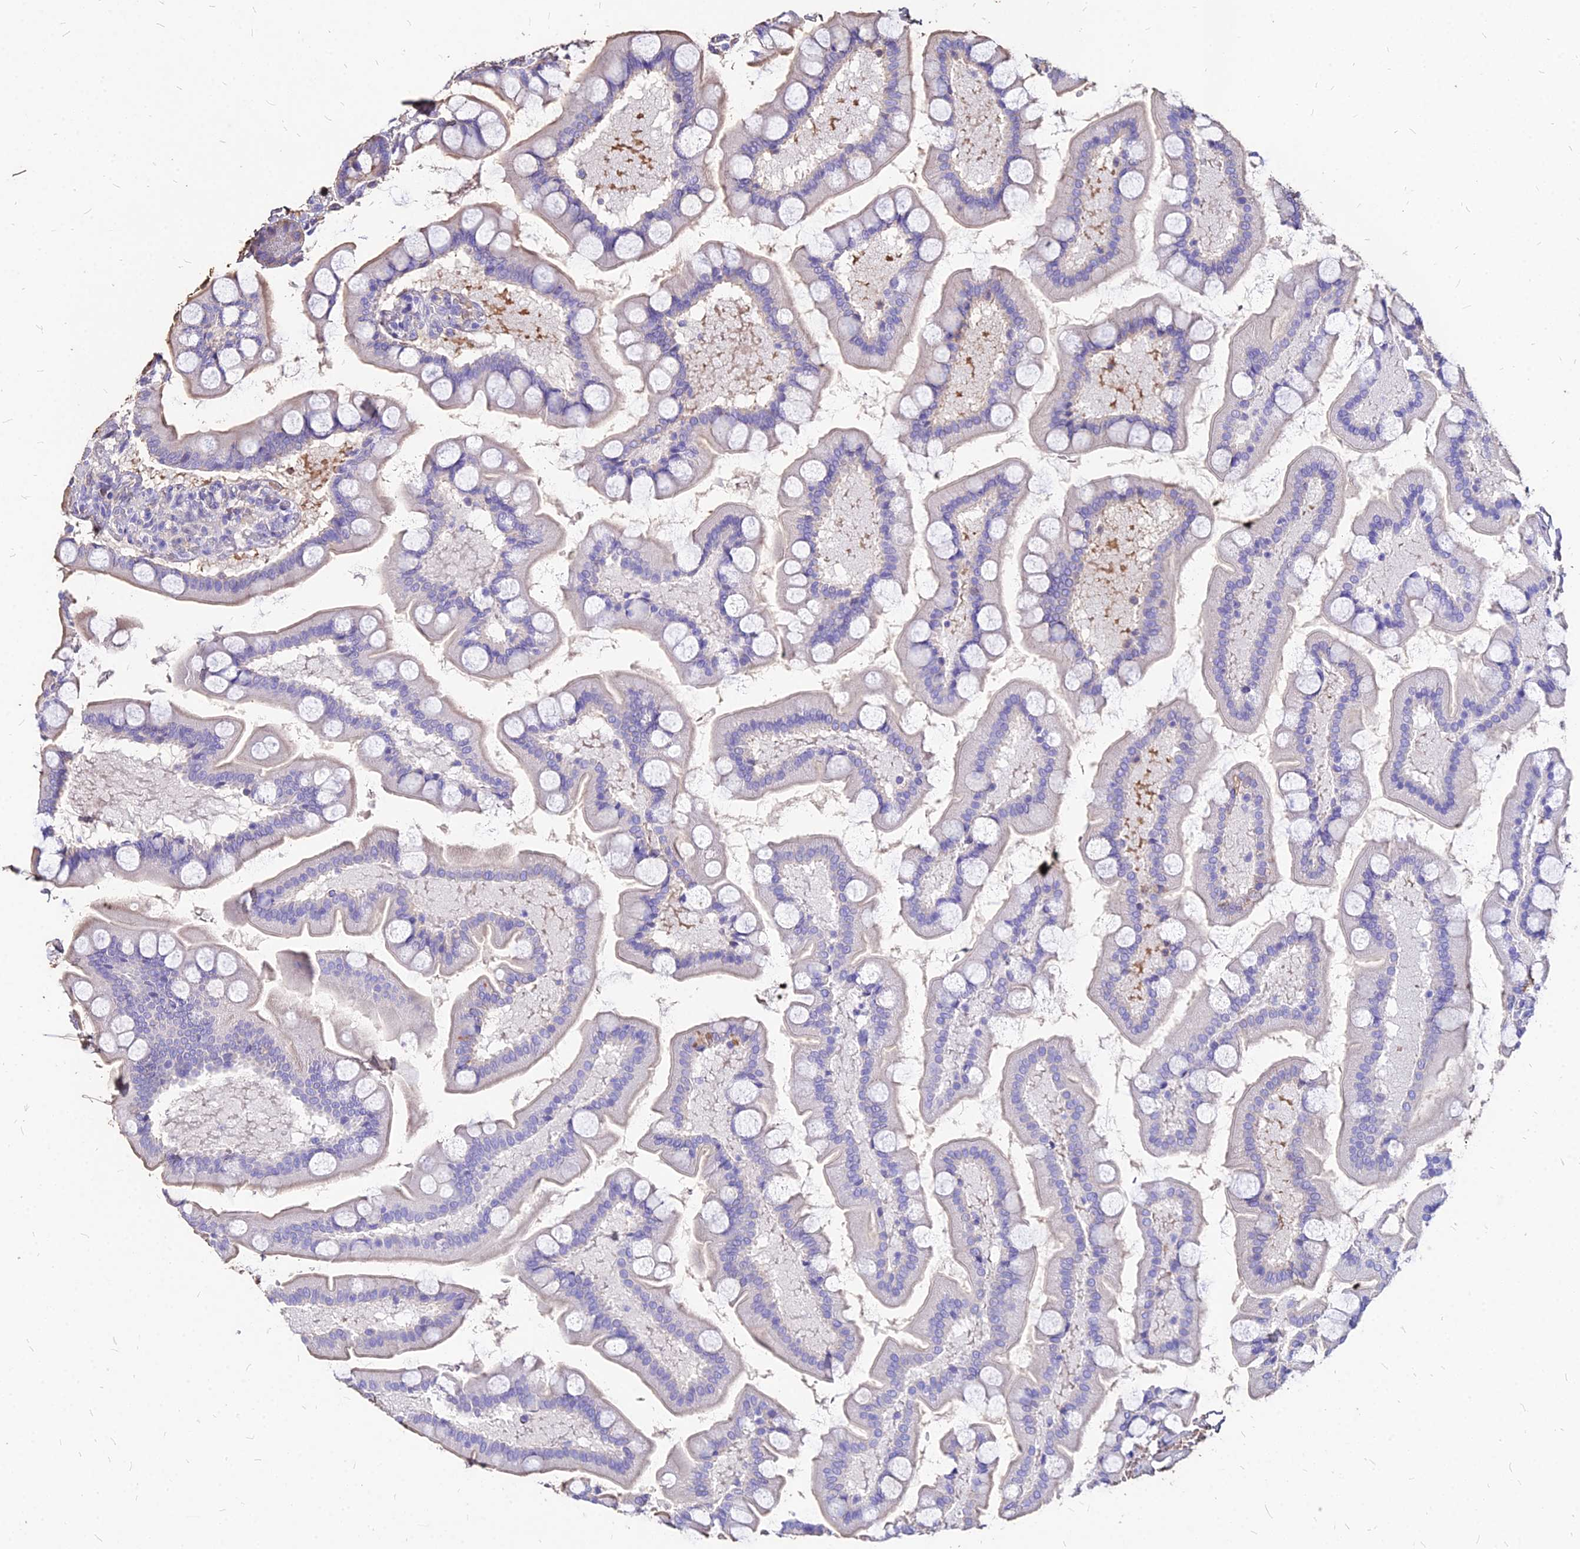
{"staining": {"intensity": "negative", "quantity": "none", "location": "none"}, "tissue": "small intestine", "cell_type": "Glandular cells", "image_type": "normal", "snomed": [{"axis": "morphology", "description": "Normal tissue, NOS"}, {"axis": "topography", "description": "Small intestine"}], "caption": "Immunohistochemistry image of unremarkable small intestine: small intestine stained with DAB (3,3'-diaminobenzidine) reveals no significant protein positivity in glandular cells. The staining was performed using DAB (3,3'-diaminobenzidine) to visualize the protein expression in brown, while the nuclei were stained in blue with hematoxylin (Magnification: 20x).", "gene": "NME5", "patient": {"sex": "male", "age": 41}}